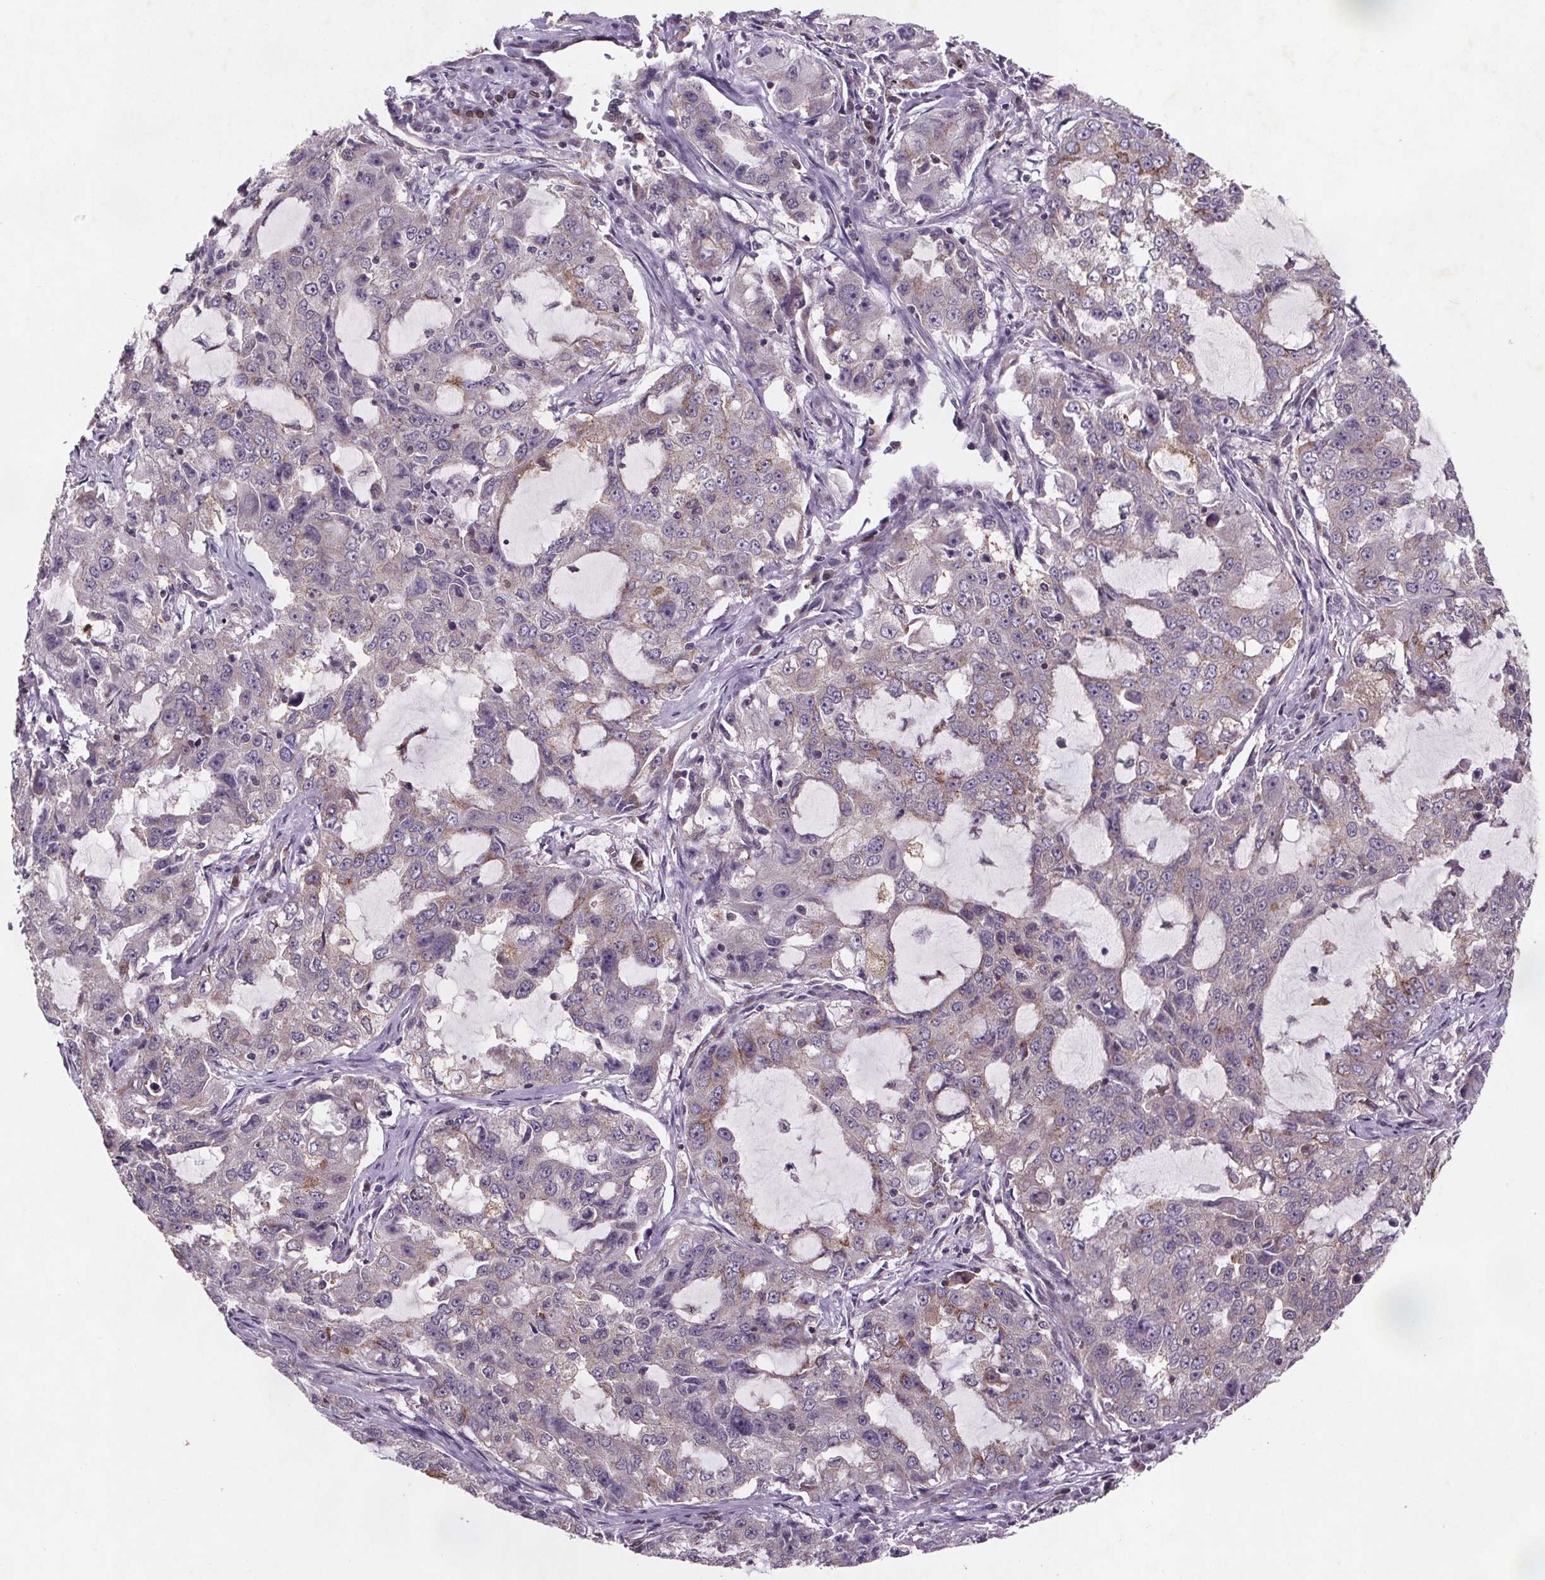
{"staining": {"intensity": "negative", "quantity": "none", "location": "none"}, "tissue": "lung cancer", "cell_type": "Tumor cells", "image_type": "cancer", "snomed": [{"axis": "morphology", "description": "Adenocarcinoma, NOS"}, {"axis": "topography", "description": "Lung"}], "caption": "Tumor cells show no significant expression in lung adenocarcinoma.", "gene": "STRN3", "patient": {"sex": "female", "age": 61}}